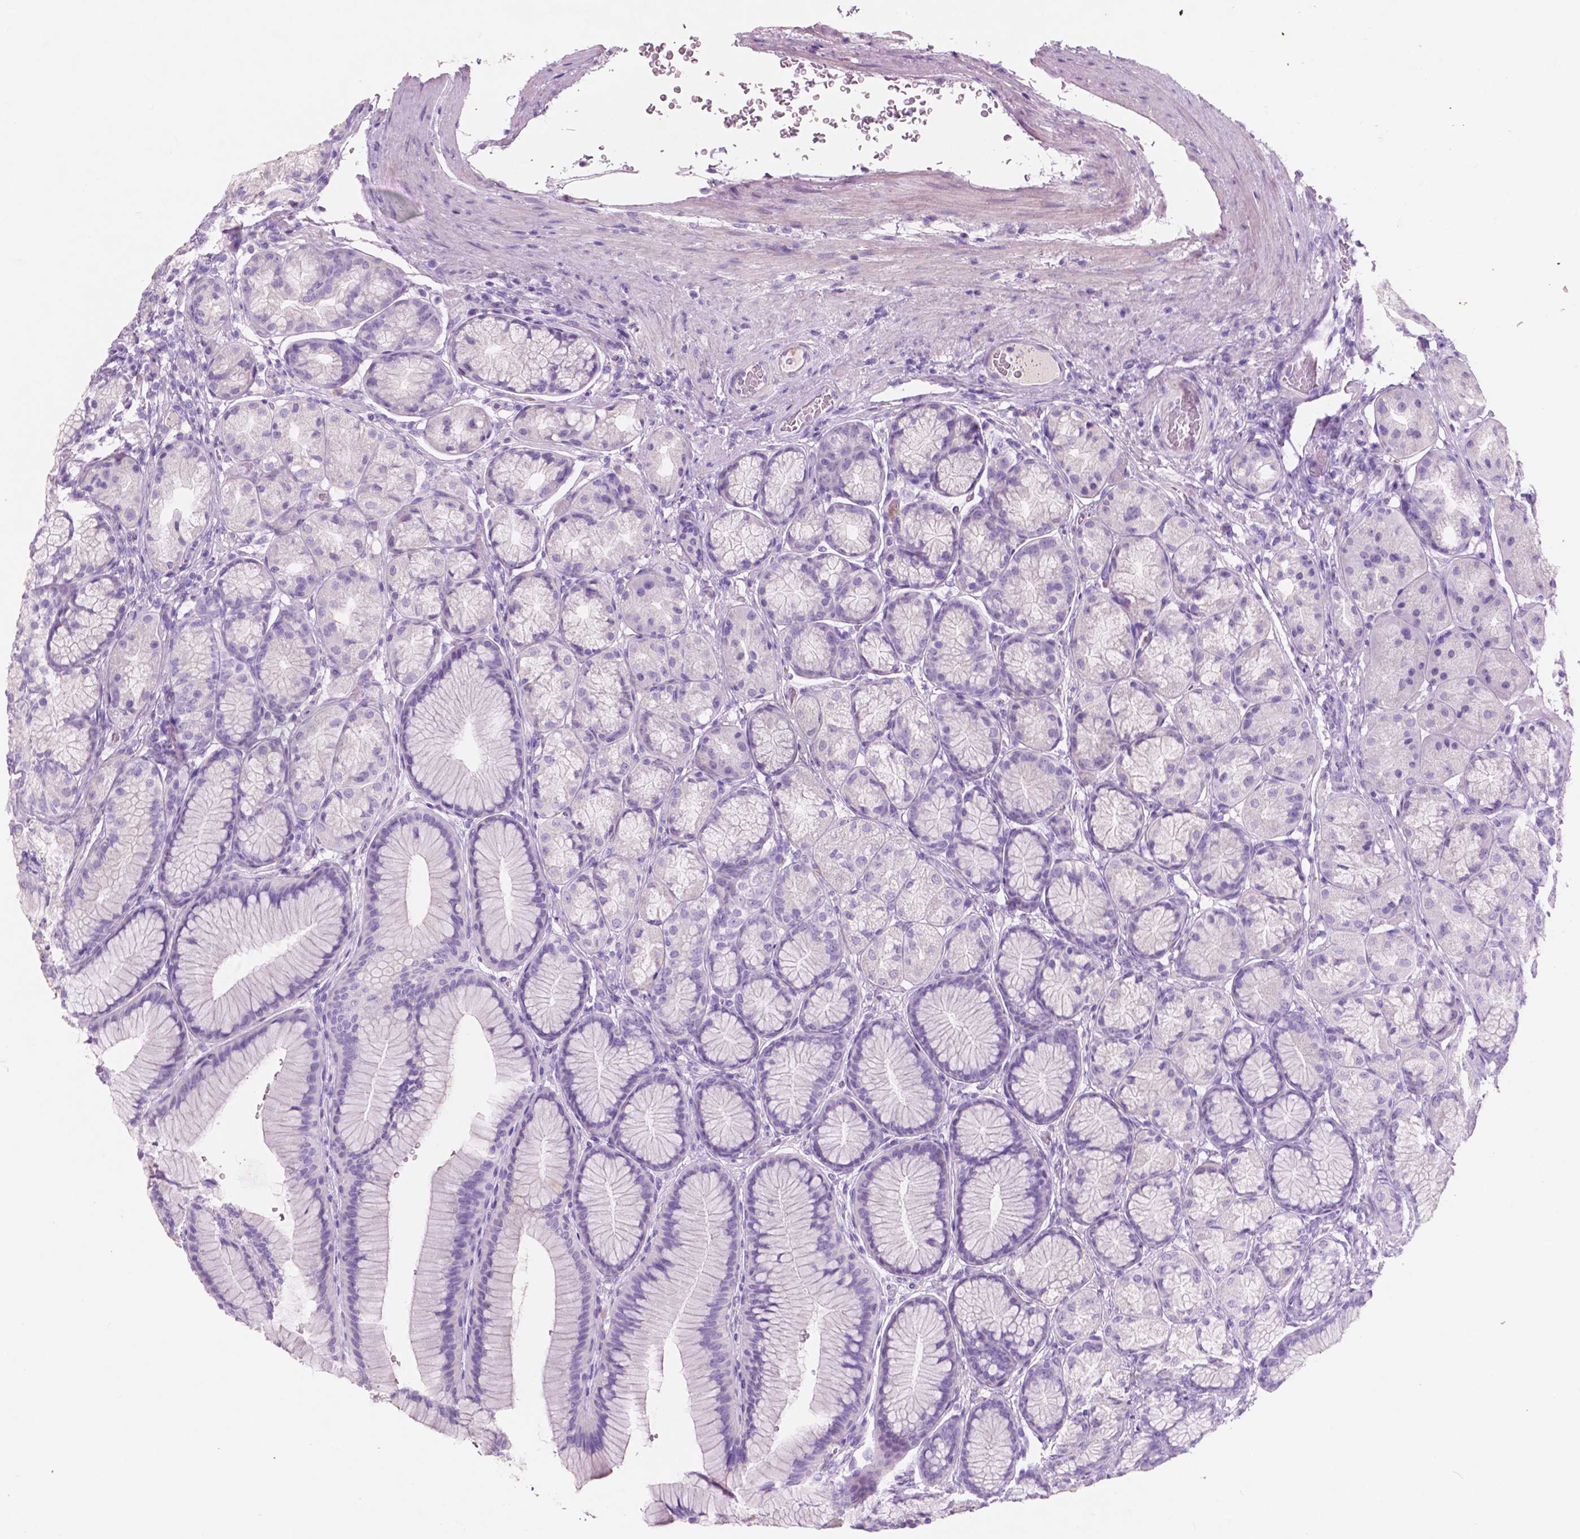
{"staining": {"intensity": "negative", "quantity": "none", "location": "none"}, "tissue": "stomach", "cell_type": "Glandular cells", "image_type": "normal", "snomed": [{"axis": "morphology", "description": "Normal tissue, NOS"}, {"axis": "morphology", "description": "Adenocarcinoma, NOS"}, {"axis": "morphology", "description": "Adenocarcinoma, High grade"}, {"axis": "topography", "description": "Stomach, upper"}, {"axis": "topography", "description": "Stomach"}], "caption": "A high-resolution image shows IHC staining of unremarkable stomach, which demonstrates no significant positivity in glandular cells. Nuclei are stained in blue.", "gene": "CUZD1", "patient": {"sex": "female", "age": 65}}